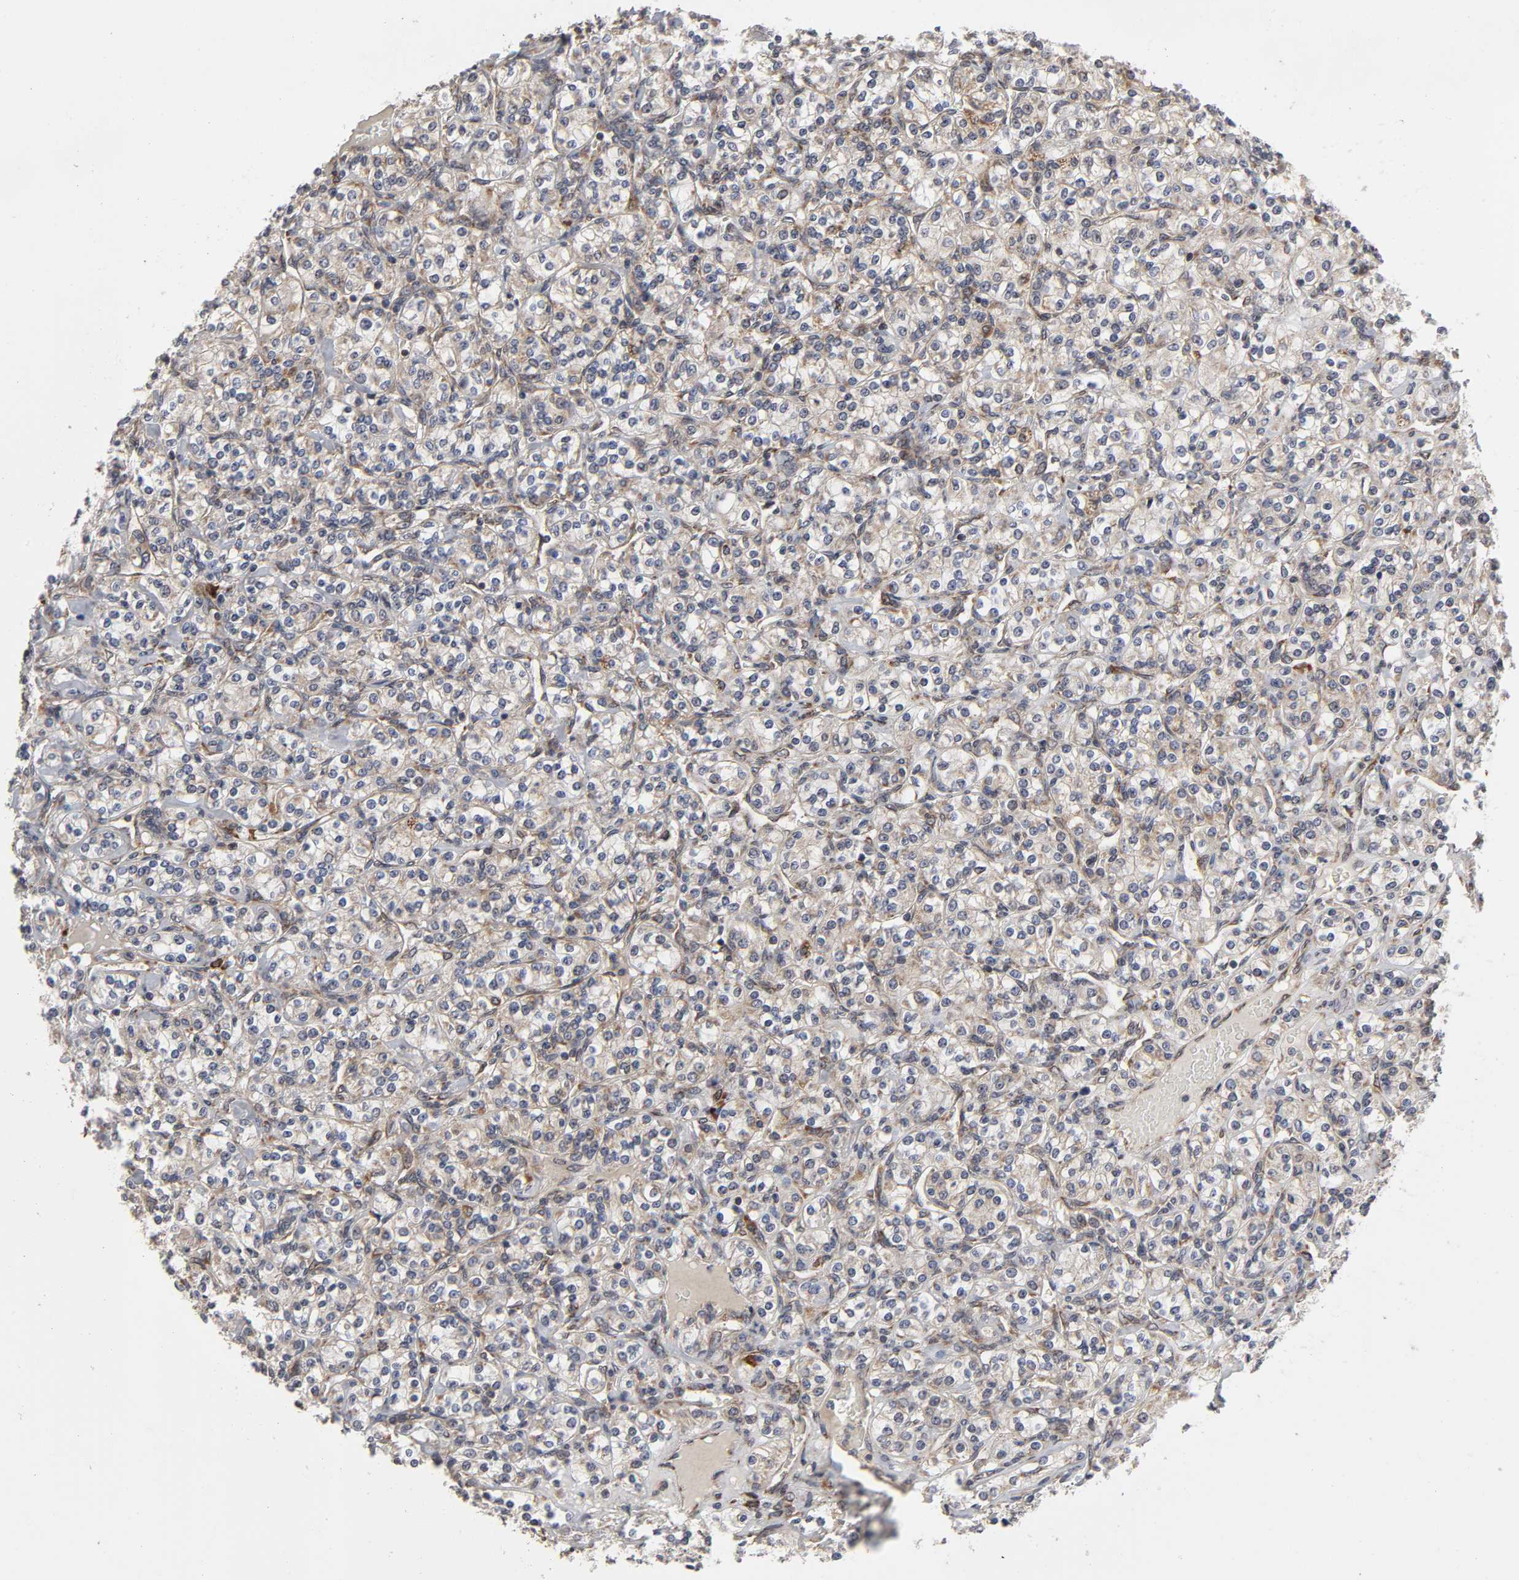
{"staining": {"intensity": "moderate", "quantity": ">75%", "location": "cytoplasmic/membranous"}, "tissue": "renal cancer", "cell_type": "Tumor cells", "image_type": "cancer", "snomed": [{"axis": "morphology", "description": "Adenocarcinoma, NOS"}, {"axis": "topography", "description": "Kidney"}], "caption": "Tumor cells display medium levels of moderate cytoplasmic/membranous expression in about >75% of cells in human renal adenocarcinoma. (Brightfield microscopy of DAB IHC at high magnification).", "gene": "SLC30A9", "patient": {"sex": "male", "age": 77}}